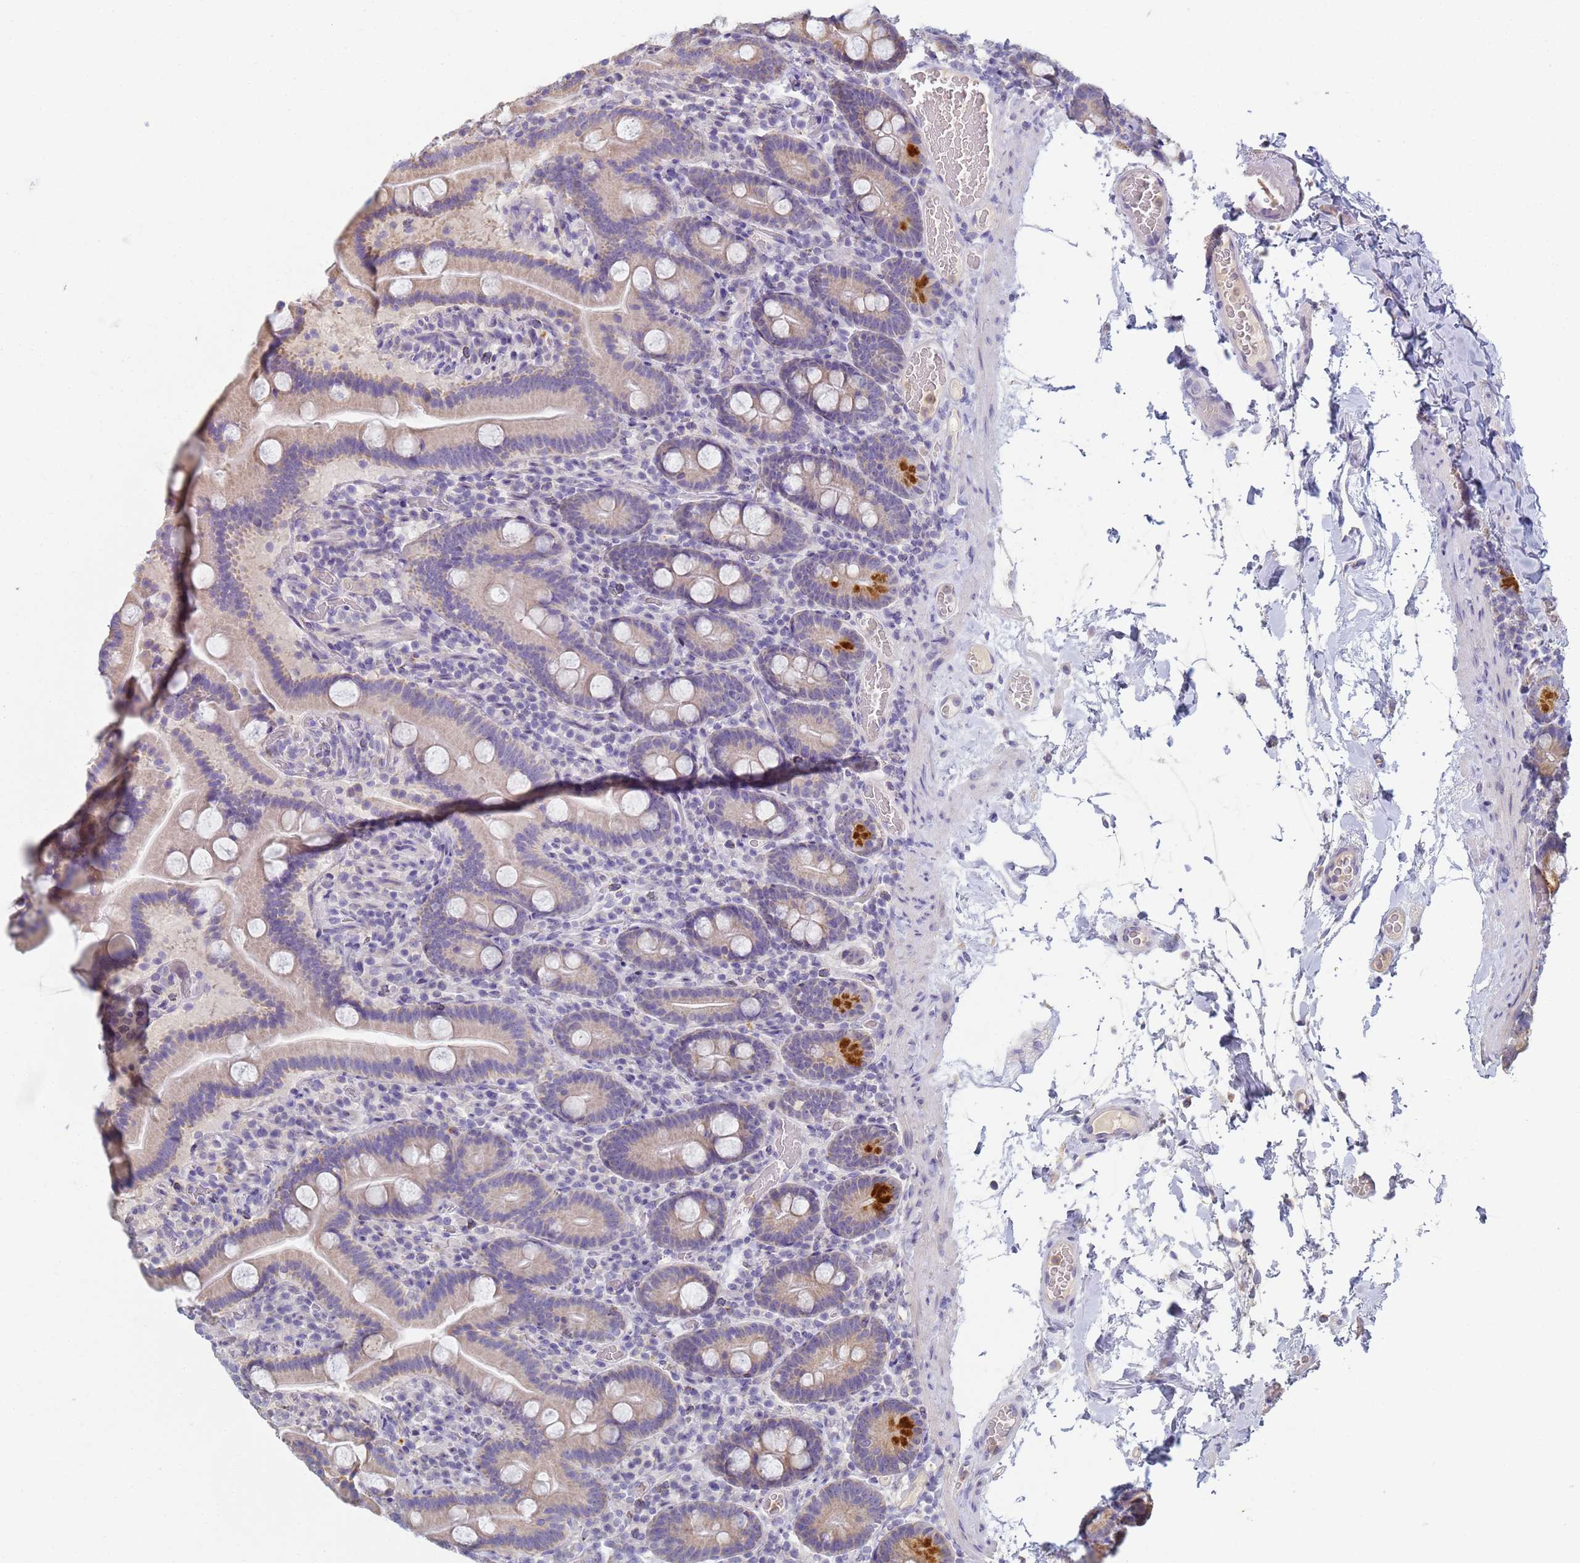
{"staining": {"intensity": "strong", "quantity": "<25%", "location": "cytoplasmic/membranous"}, "tissue": "duodenum", "cell_type": "Glandular cells", "image_type": "normal", "snomed": [{"axis": "morphology", "description": "Normal tissue, NOS"}, {"axis": "topography", "description": "Duodenum"}], "caption": "IHC staining of benign duodenum, which exhibits medium levels of strong cytoplasmic/membranous staining in approximately <25% of glandular cells indicating strong cytoplasmic/membranous protein positivity. The staining was performed using DAB (3,3'-diaminobenzidine) (brown) for protein detection and nuclei were counterstained in hematoxylin (blue).", "gene": "CR1", "patient": {"sex": "male", "age": 55}}